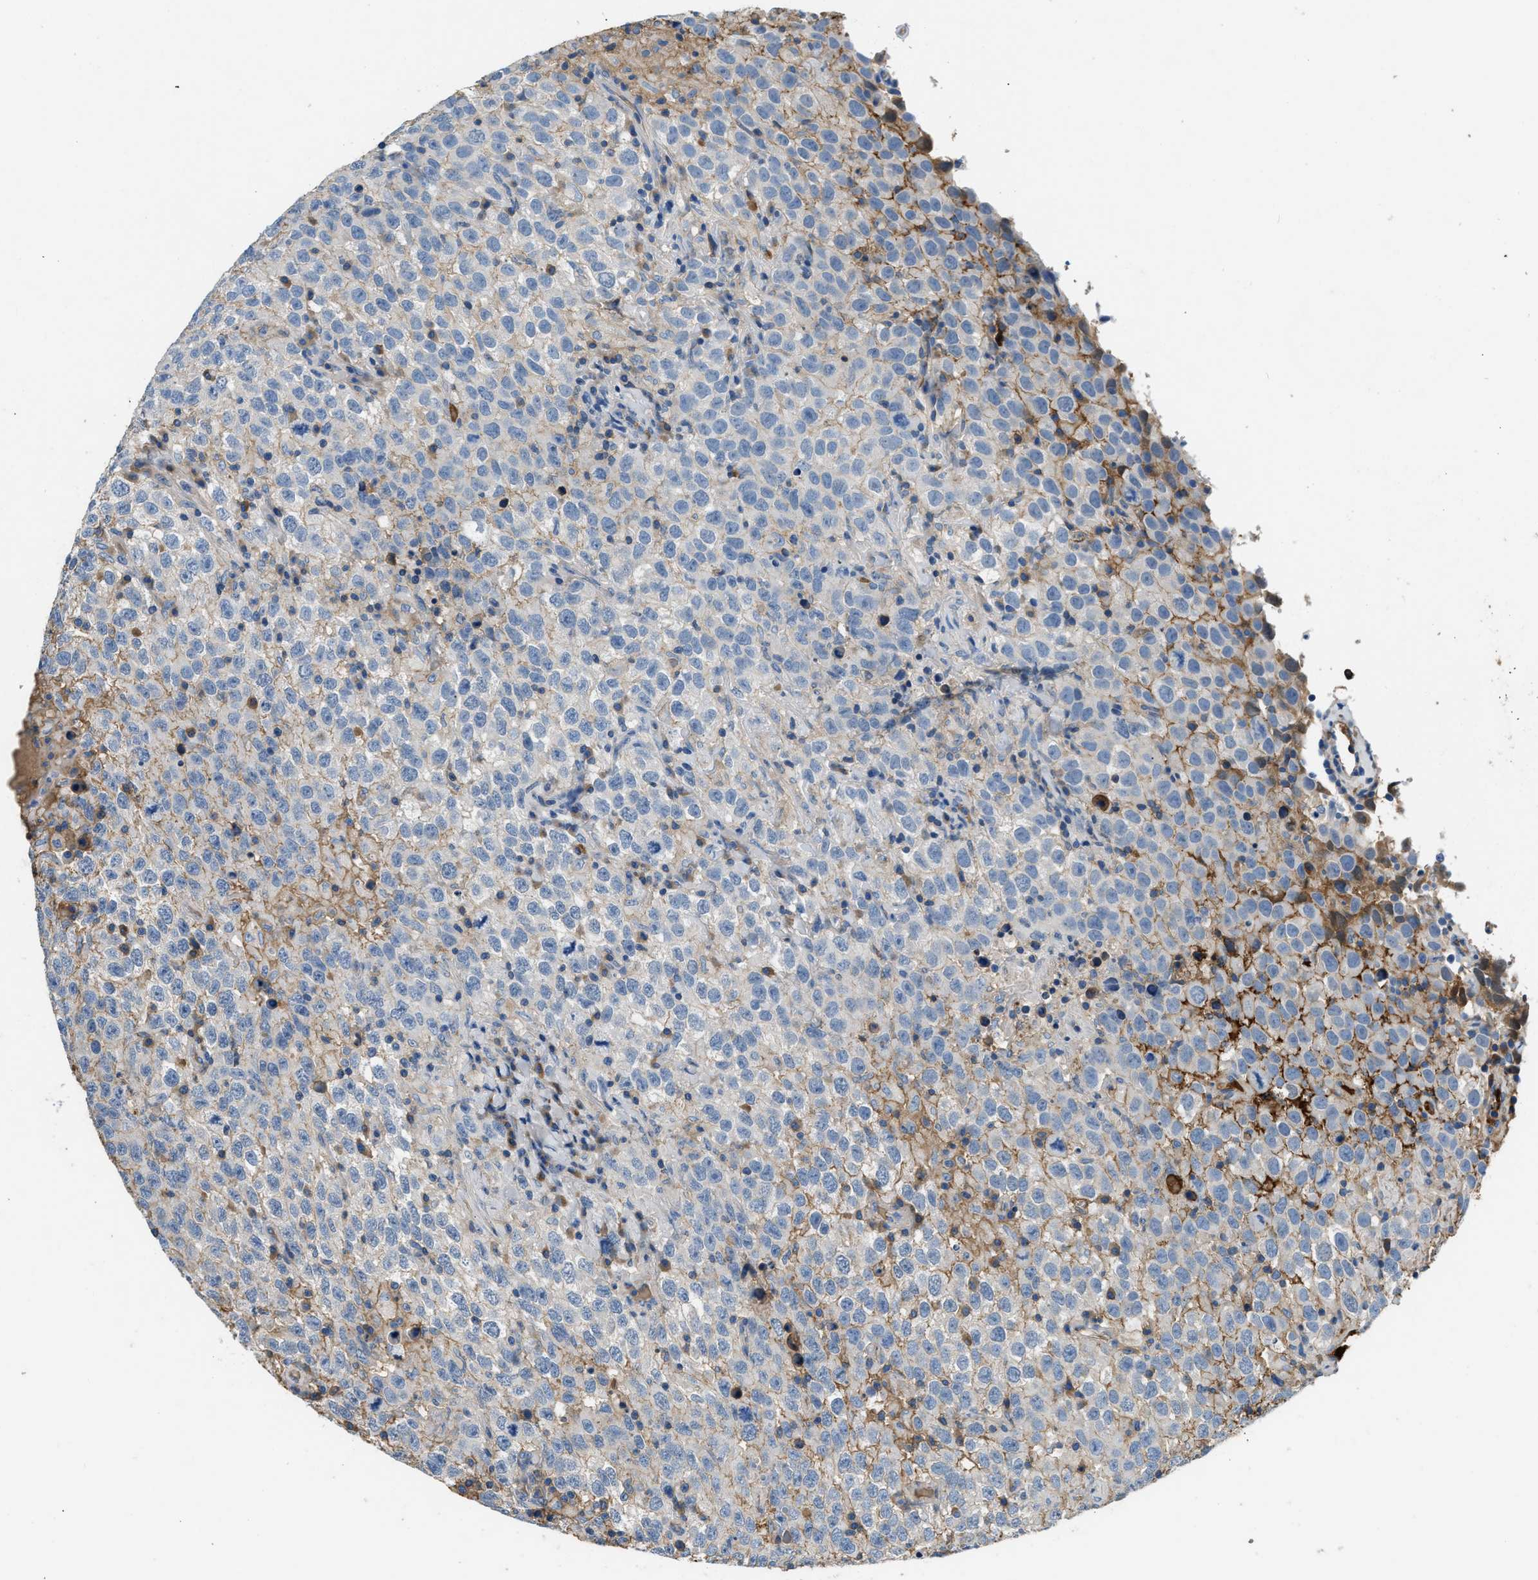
{"staining": {"intensity": "moderate", "quantity": "<25%", "location": "cytoplasmic/membranous"}, "tissue": "testis cancer", "cell_type": "Tumor cells", "image_type": "cancer", "snomed": [{"axis": "morphology", "description": "Seminoma, NOS"}, {"axis": "topography", "description": "Testis"}], "caption": "Testis cancer tissue displays moderate cytoplasmic/membranous expression in about <25% of tumor cells, visualized by immunohistochemistry.", "gene": "STC1", "patient": {"sex": "male", "age": 41}}